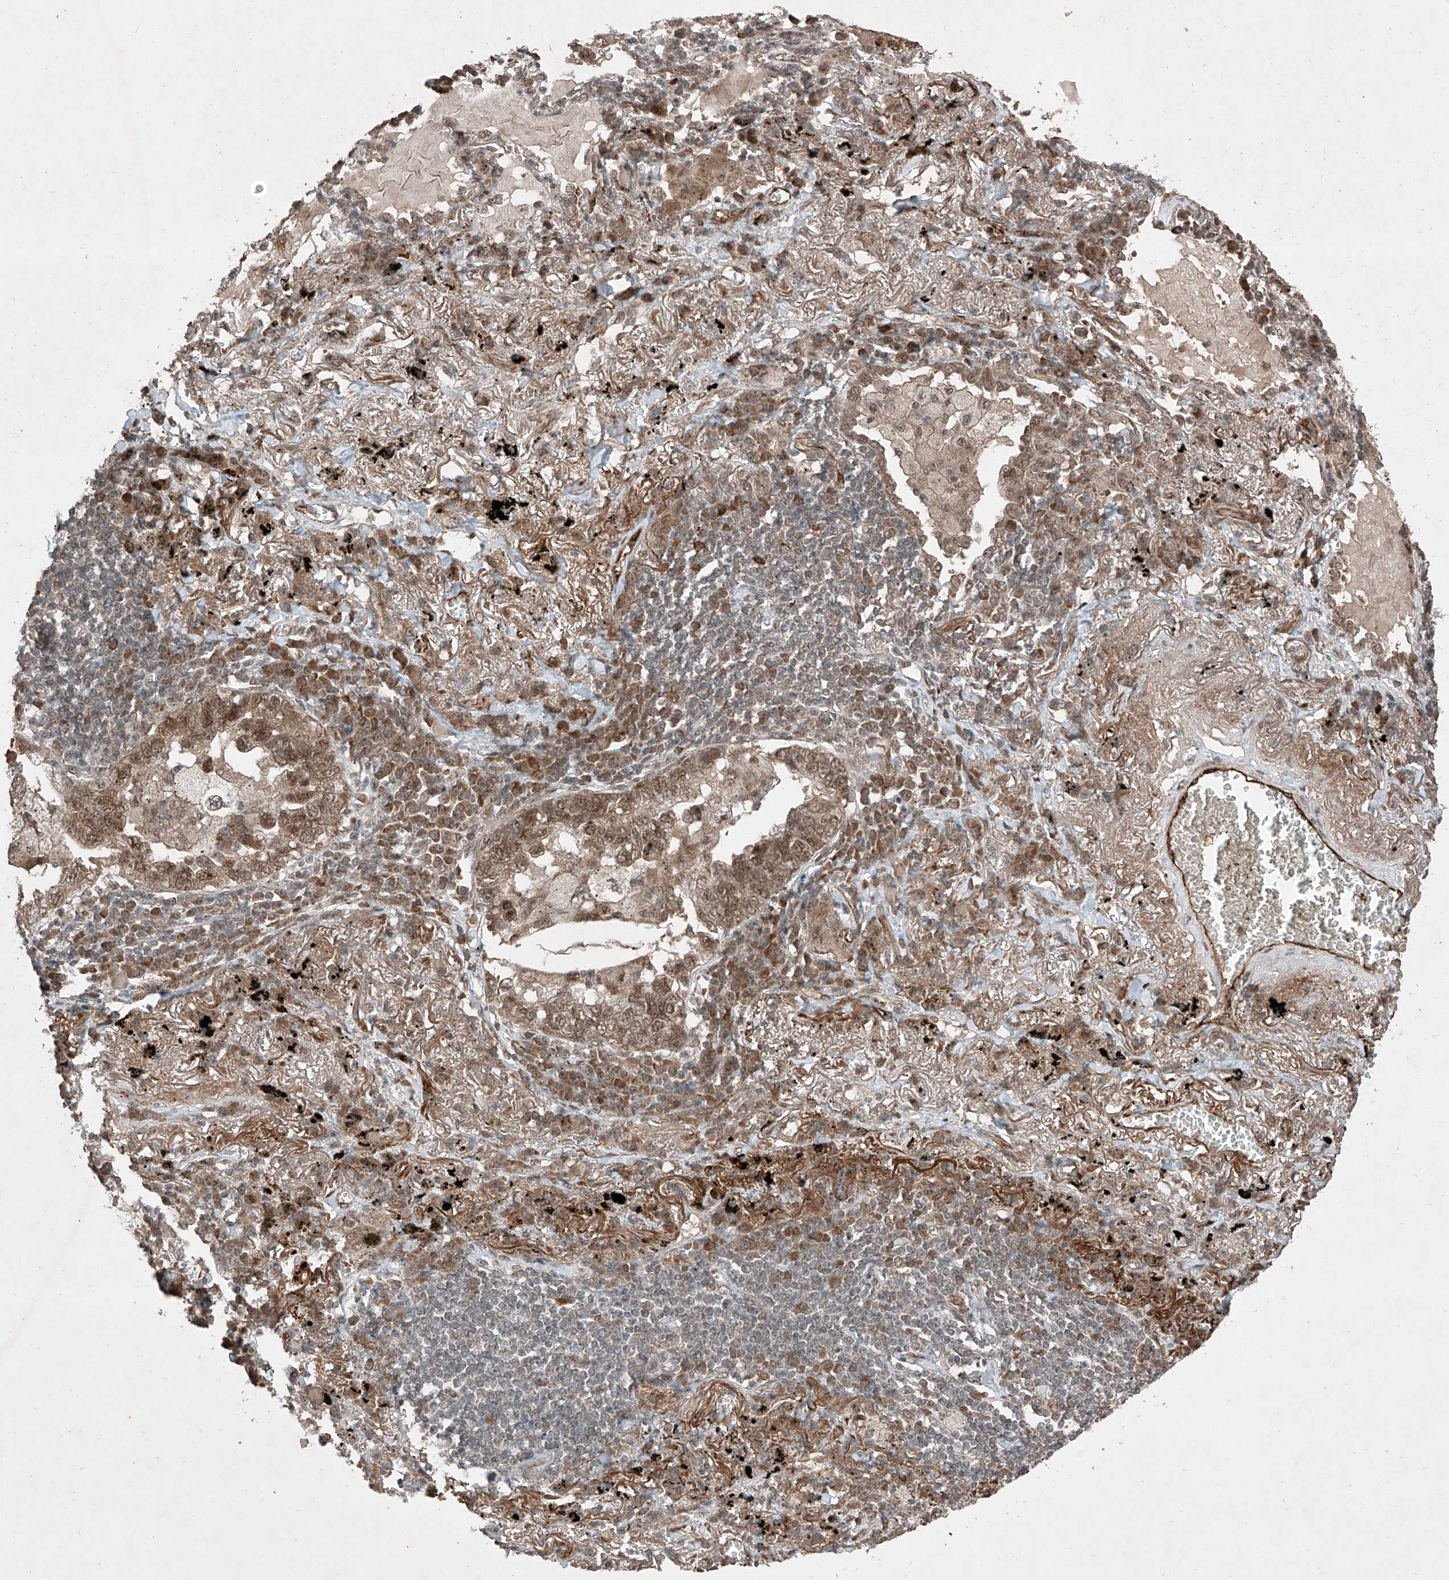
{"staining": {"intensity": "moderate", "quantity": ">75%", "location": "cytoplasmic/membranous,nuclear"}, "tissue": "lung cancer", "cell_type": "Tumor cells", "image_type": "cancer", "snomed": [{"axis": "morphology", "description": "Adenocarcinoma, NOS"}, {"axis": "topography", "description": "Lung"}], "caption": "Immunohistochemical staining of lung cancer (adenocarcinoma) reveals medium levels of moderate cytoplasmic/membranous and nuclear protein positivity in approximately >75% of tumor cells. The staining is performed using DAB (3,3'-diaminobenzidine) brown chromogen to label protein expression. The nuclei are counter-stained blue using hematoxylin.", "gene": "ZNF620", "patient": {"sex": "male", "age": 65}}